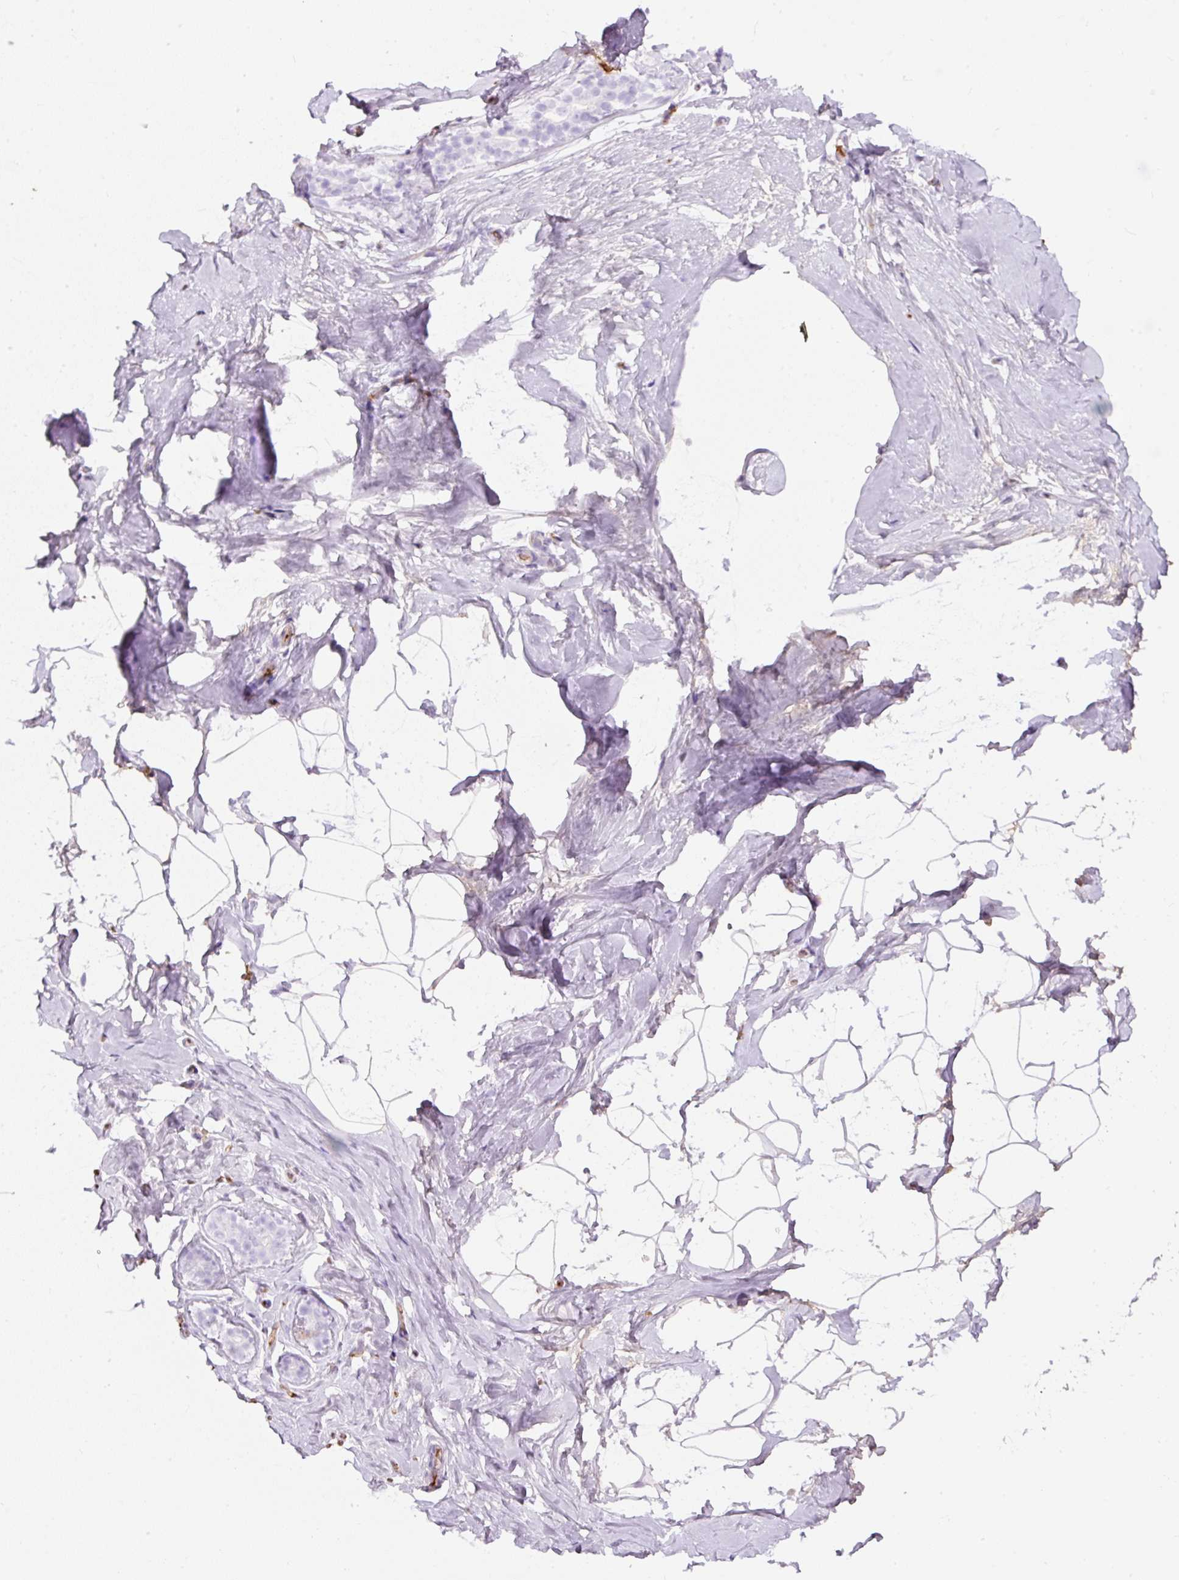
{"staining": {"intensity": "negative", "quantity": "none", "location": "none"}, "tissue": "breast", "cell_type": "Adipocytes", "image_type": "normal", "snomed": [{"axis": "morphology", "description": "Normal tissue, NOS"}, {"axis": "topography", "description": "Breast"}], "caption": "IHC micrograph of unremarkable human breast stained for a protein (brown), which shows no expression in adipocytes. The staining was performed using DAB (3,3'-diaminobenzidine) to visualize the protein expression in brown, while the nuclei were stained in blue with hematoxylin (Magnification: 20x).", "gene": "APOA1", "patient": {"sex": "female", "age": 32}}